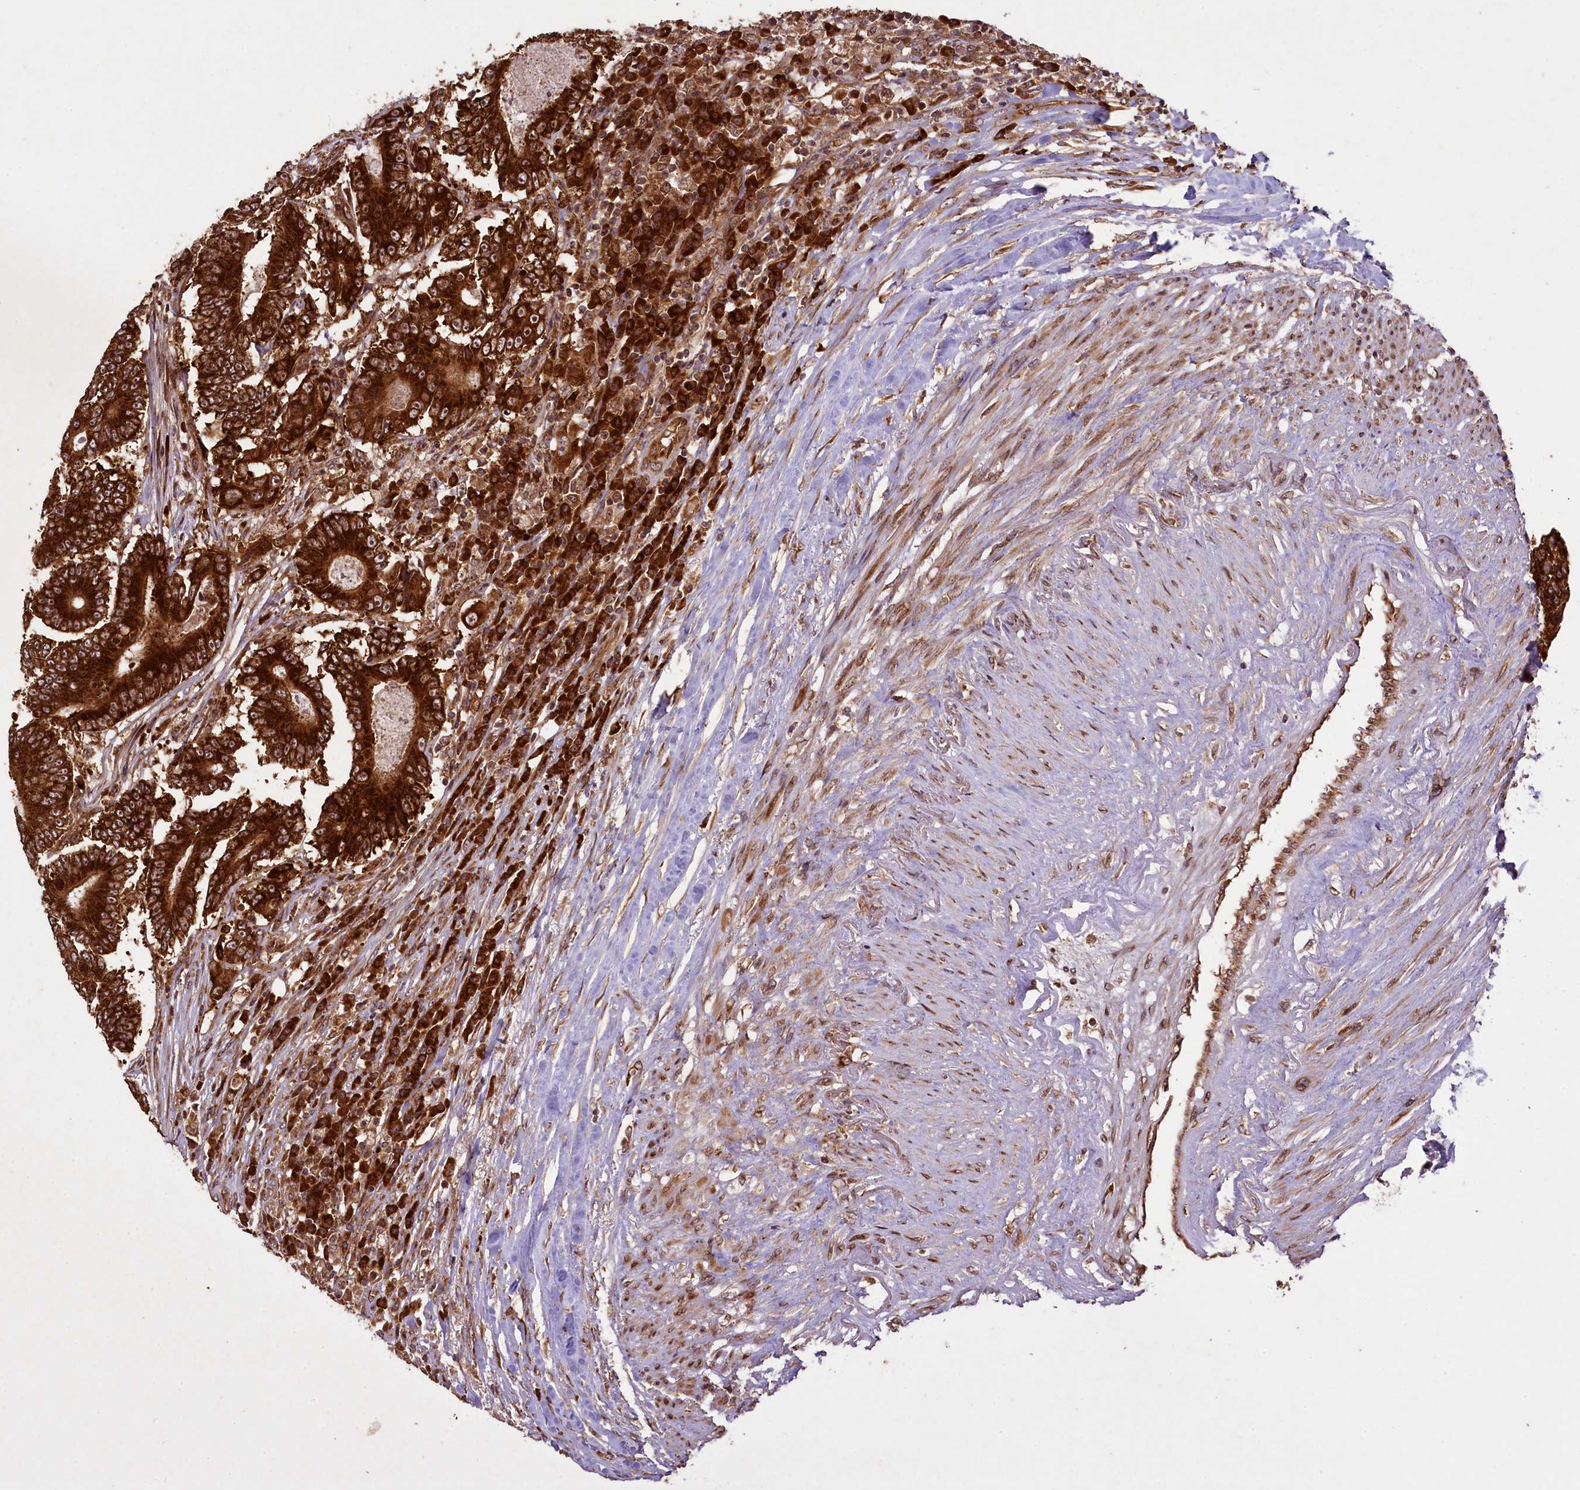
{"staining": {"intensity": "strong", "quantity": ">75%", "location": "cytoplasmic/membranous,nuclear"}, "tissue": "colorectal cancer", "cell_type": "Tumor cells", "image_type": "cancer", "snomed": [{"axis": "morphology", "description": "Adenocarcinoma, NOS"}, {"axis": "topography", "description": "Colon"}], "caption": "A high-resolution histopathology image shows IHC staining of colorectal cancer (adenocarcinoma), which reveals strong cytoplasmic/membranous and nuclear expression in about >75% of tumor cells.", "gene": "LARP4", "patient": {"sex": "male", "age": 83}}